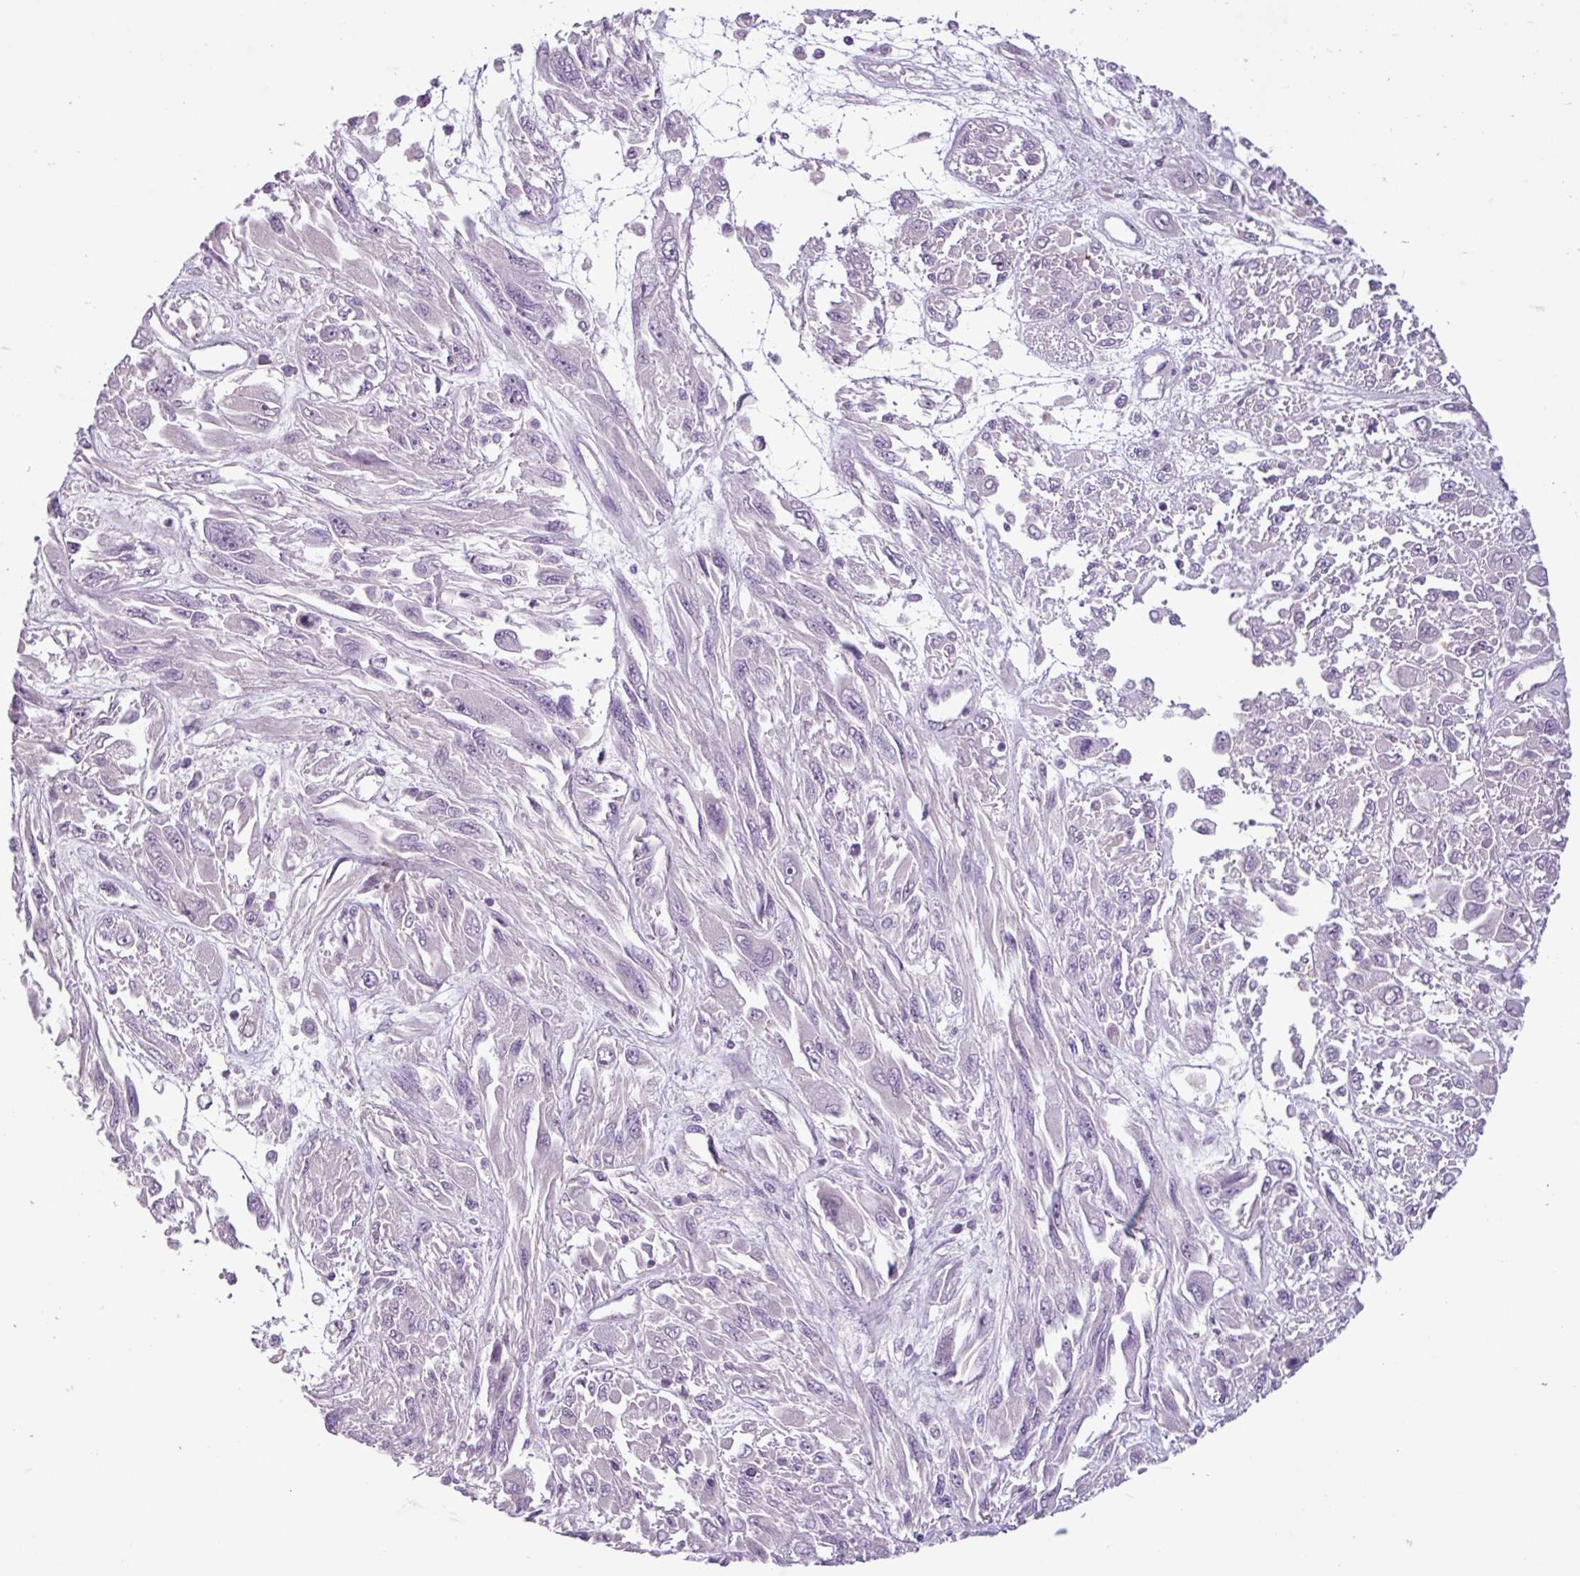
{"staining": {"intensity": "negative", "quantity": "none", "location": "none"}, "tissue": "melanoma", "cell_type": "Tumor cells", "image_type": "cancer", "snomed": [{"axis": "morphology", "description": "Malignant melanoma, NOS"}, {"axis": "topography", "description": "Skin"}], "caption": "The immunohistochemistry micrograph has no significant staining in tumor cells of melanoma tissue. (Stains: DAB IHC with hematoxylin counter stain, Microscopy: brightfield microscopy at high magnification).", "gene": "C9orf24", "patient": {"sex": "female", "age": 91}}